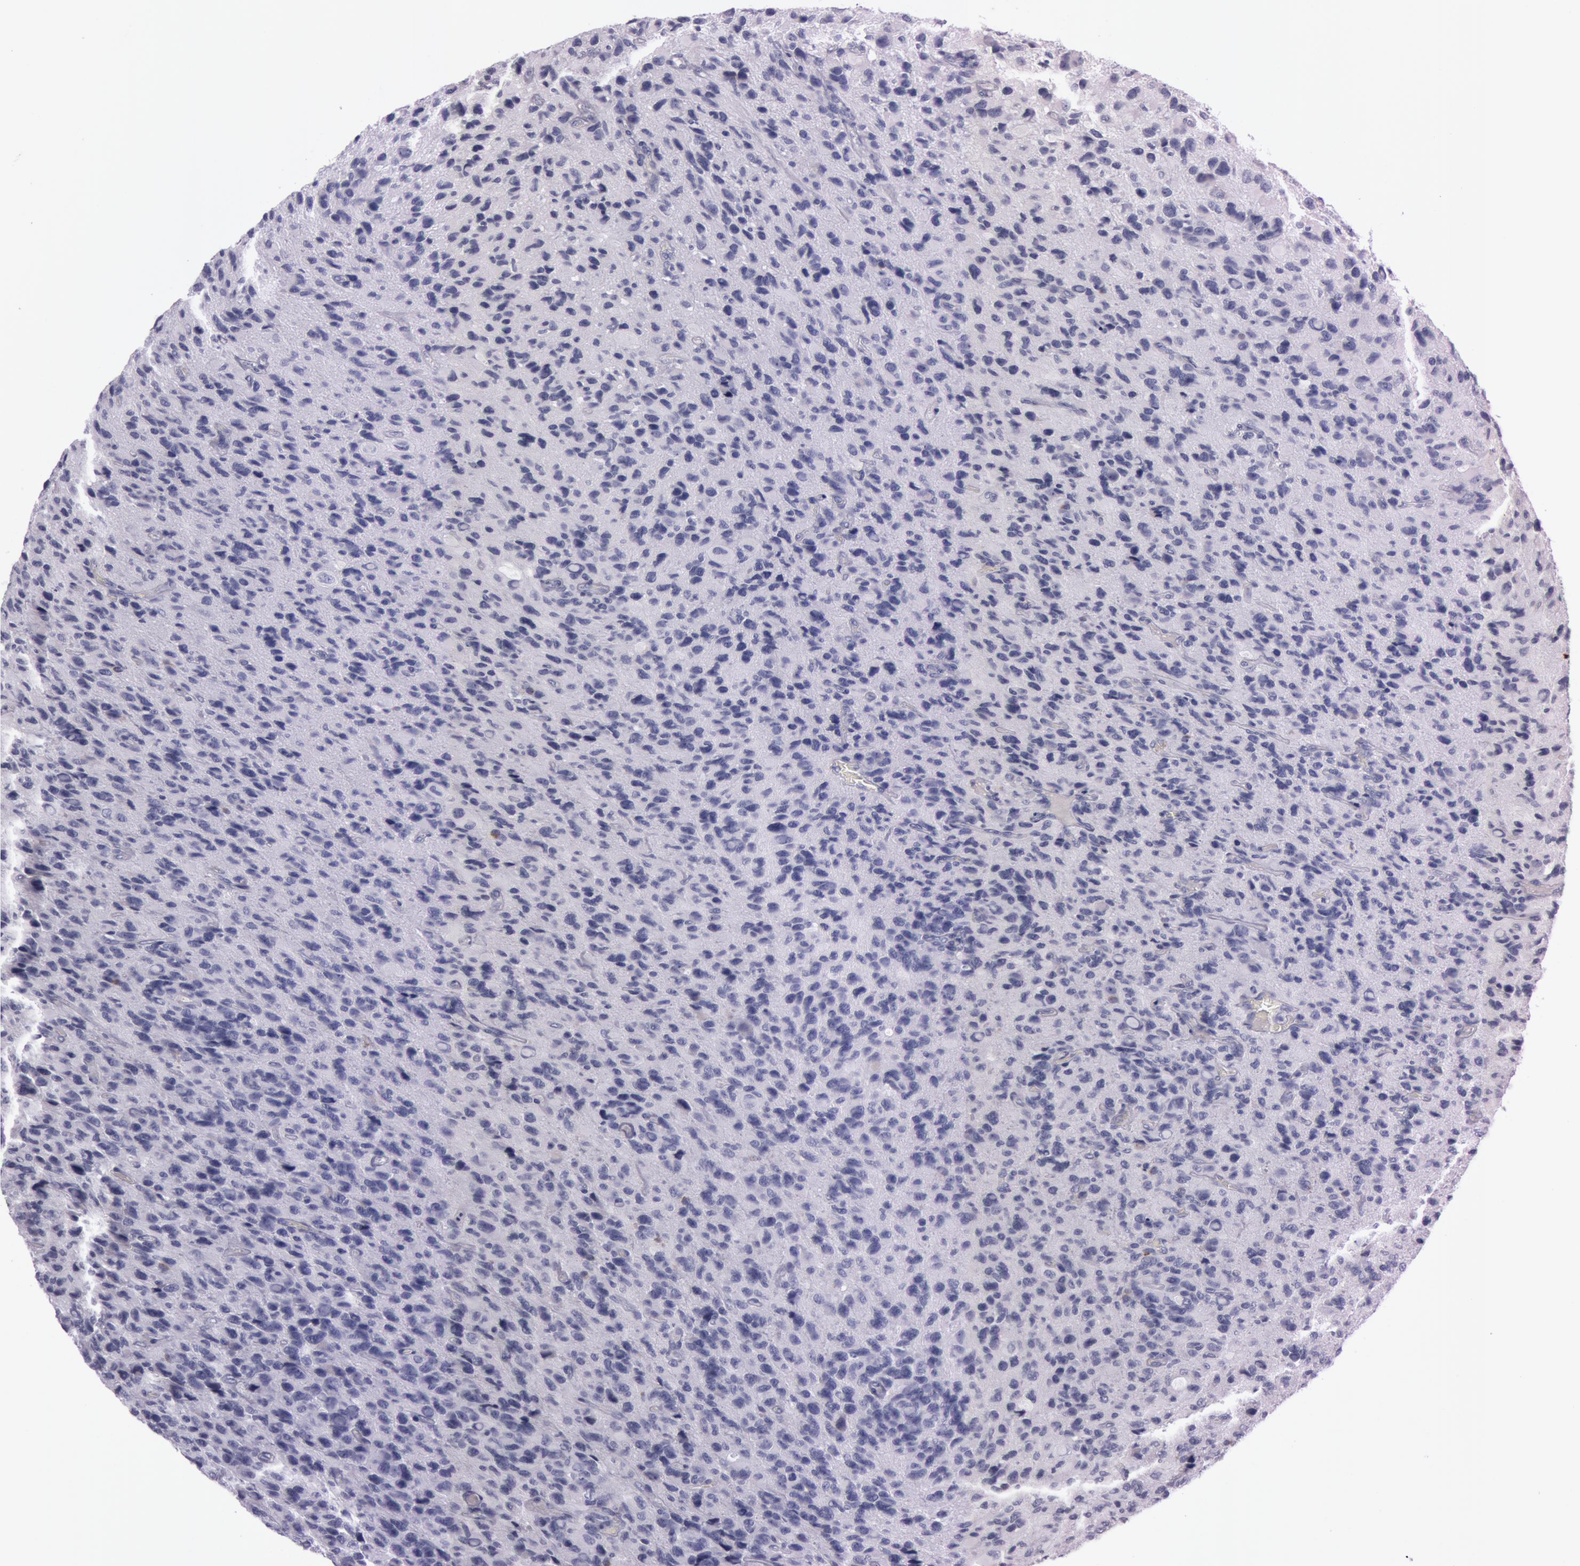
{"staining": {"intensity": "negative", "quantity": "none", "location": "none"}, "tissue": "glioma", "cell_type": "Tumor cells", "image_type": "cancer", "snomed": [{"axis": "morphology", "description": "Glioma, malignant, High grade"}, {"axis": "topography", "description": "Brain"}], "caption": "Tumor cells are negative for brown protein staining in glioma.", "gene": "FOLH1", "patient": {"sex": "male", "age": 77}}